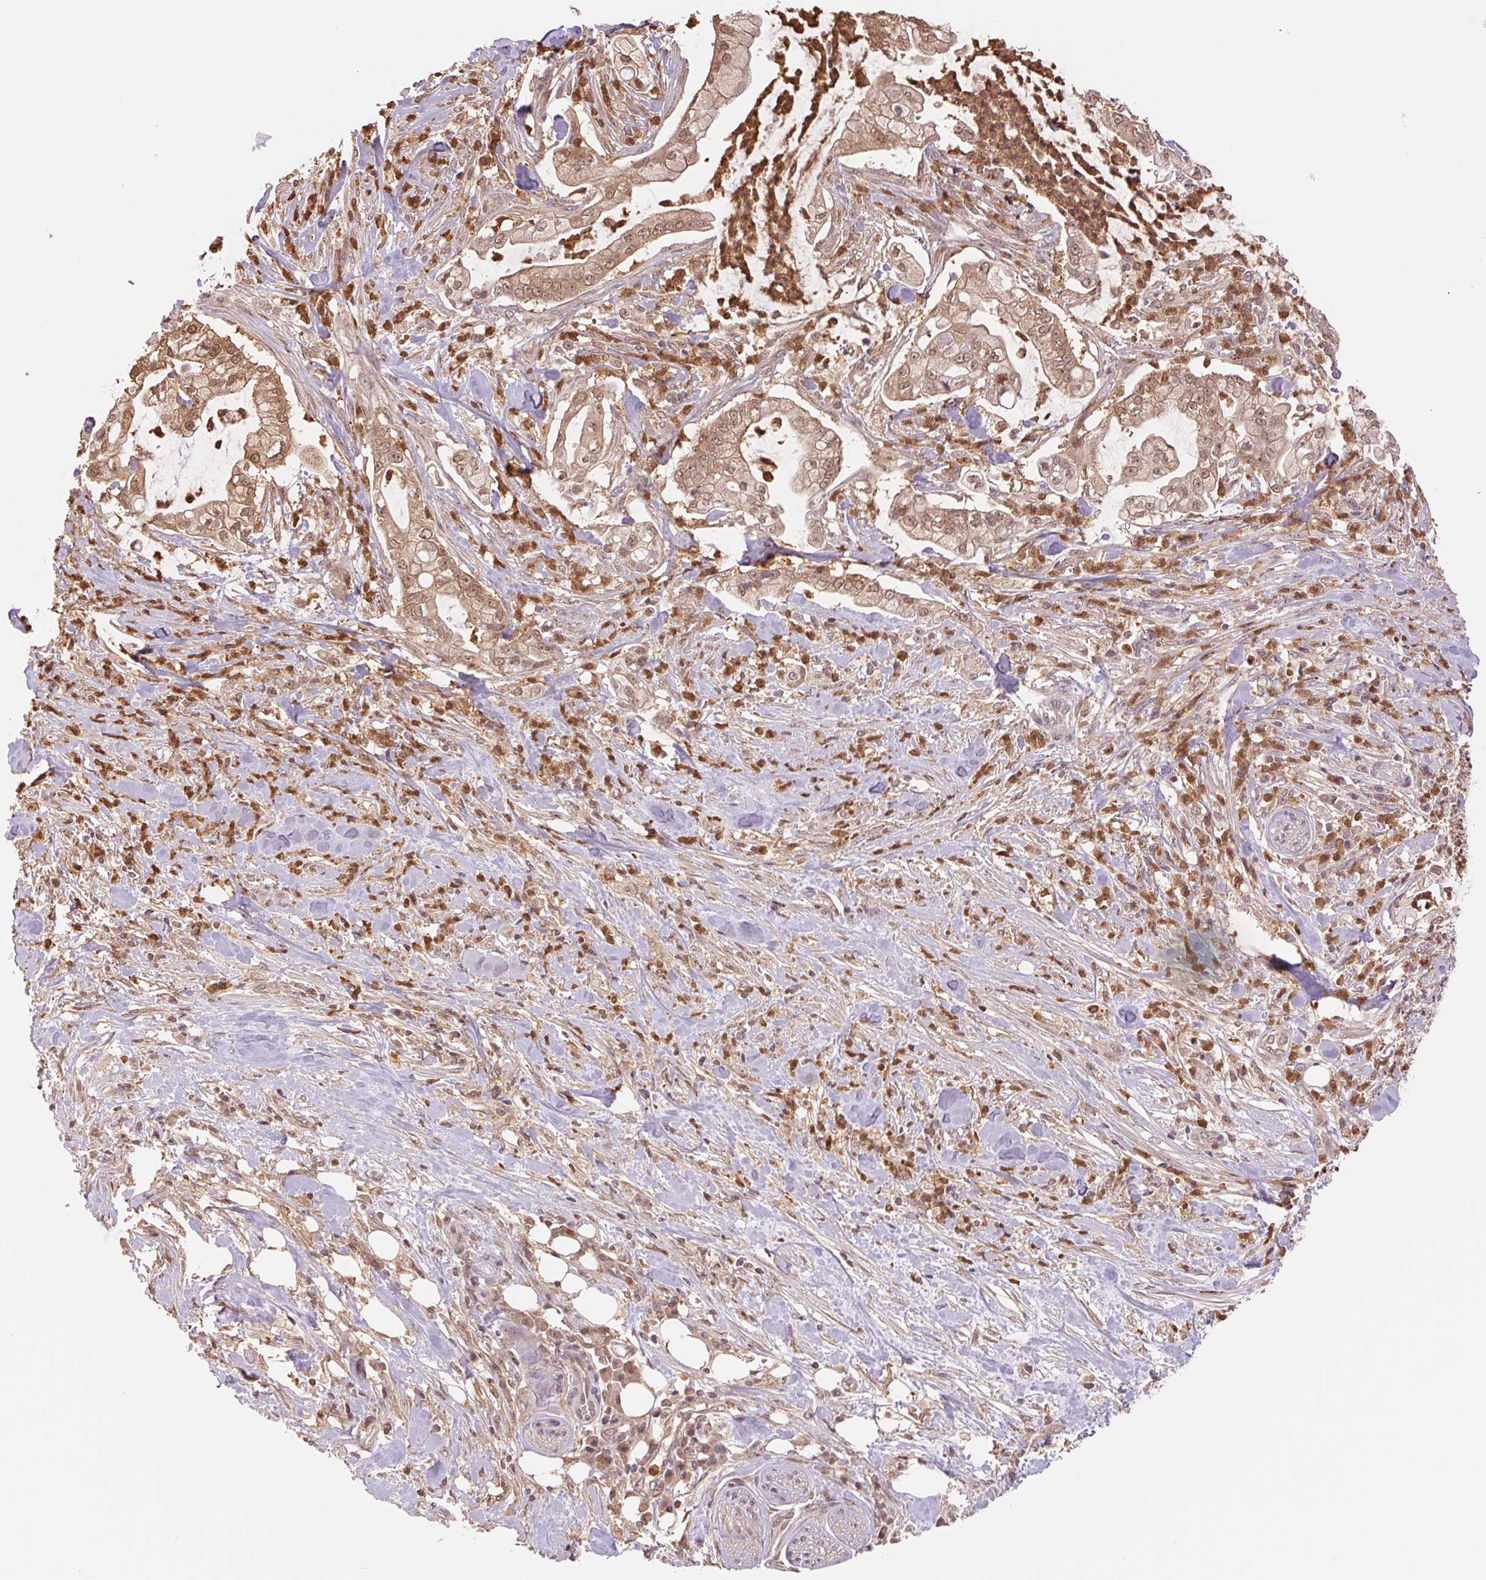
{"staining": {"intensity": "weak", "quantity": ">75%", "location": "cytoplasmic/membranous,nuclear"}, "tissue": "pancreatic cancer", "cell_type": "Tumor cells", "image_type": "cancer", "snomed": [{"axis": "morphology", "description": "Adenocarcinoma, NOS"}, {"axis": "topography", "description": "Pancreas"}], "caption": "Protein staining of pancreatic adenocarcinoma tissue exhibits weak cytoplasmic/membranous and nuclear positivity in approximately >75% of tumor cells. The staining was performed using DAB to visualize the protein expression in brown, while the nuclei were stained in blue with hematoxylin (Magnification: 20x).", "gene": "CDC123", "patient": {"sex": "female", "age": 69}}